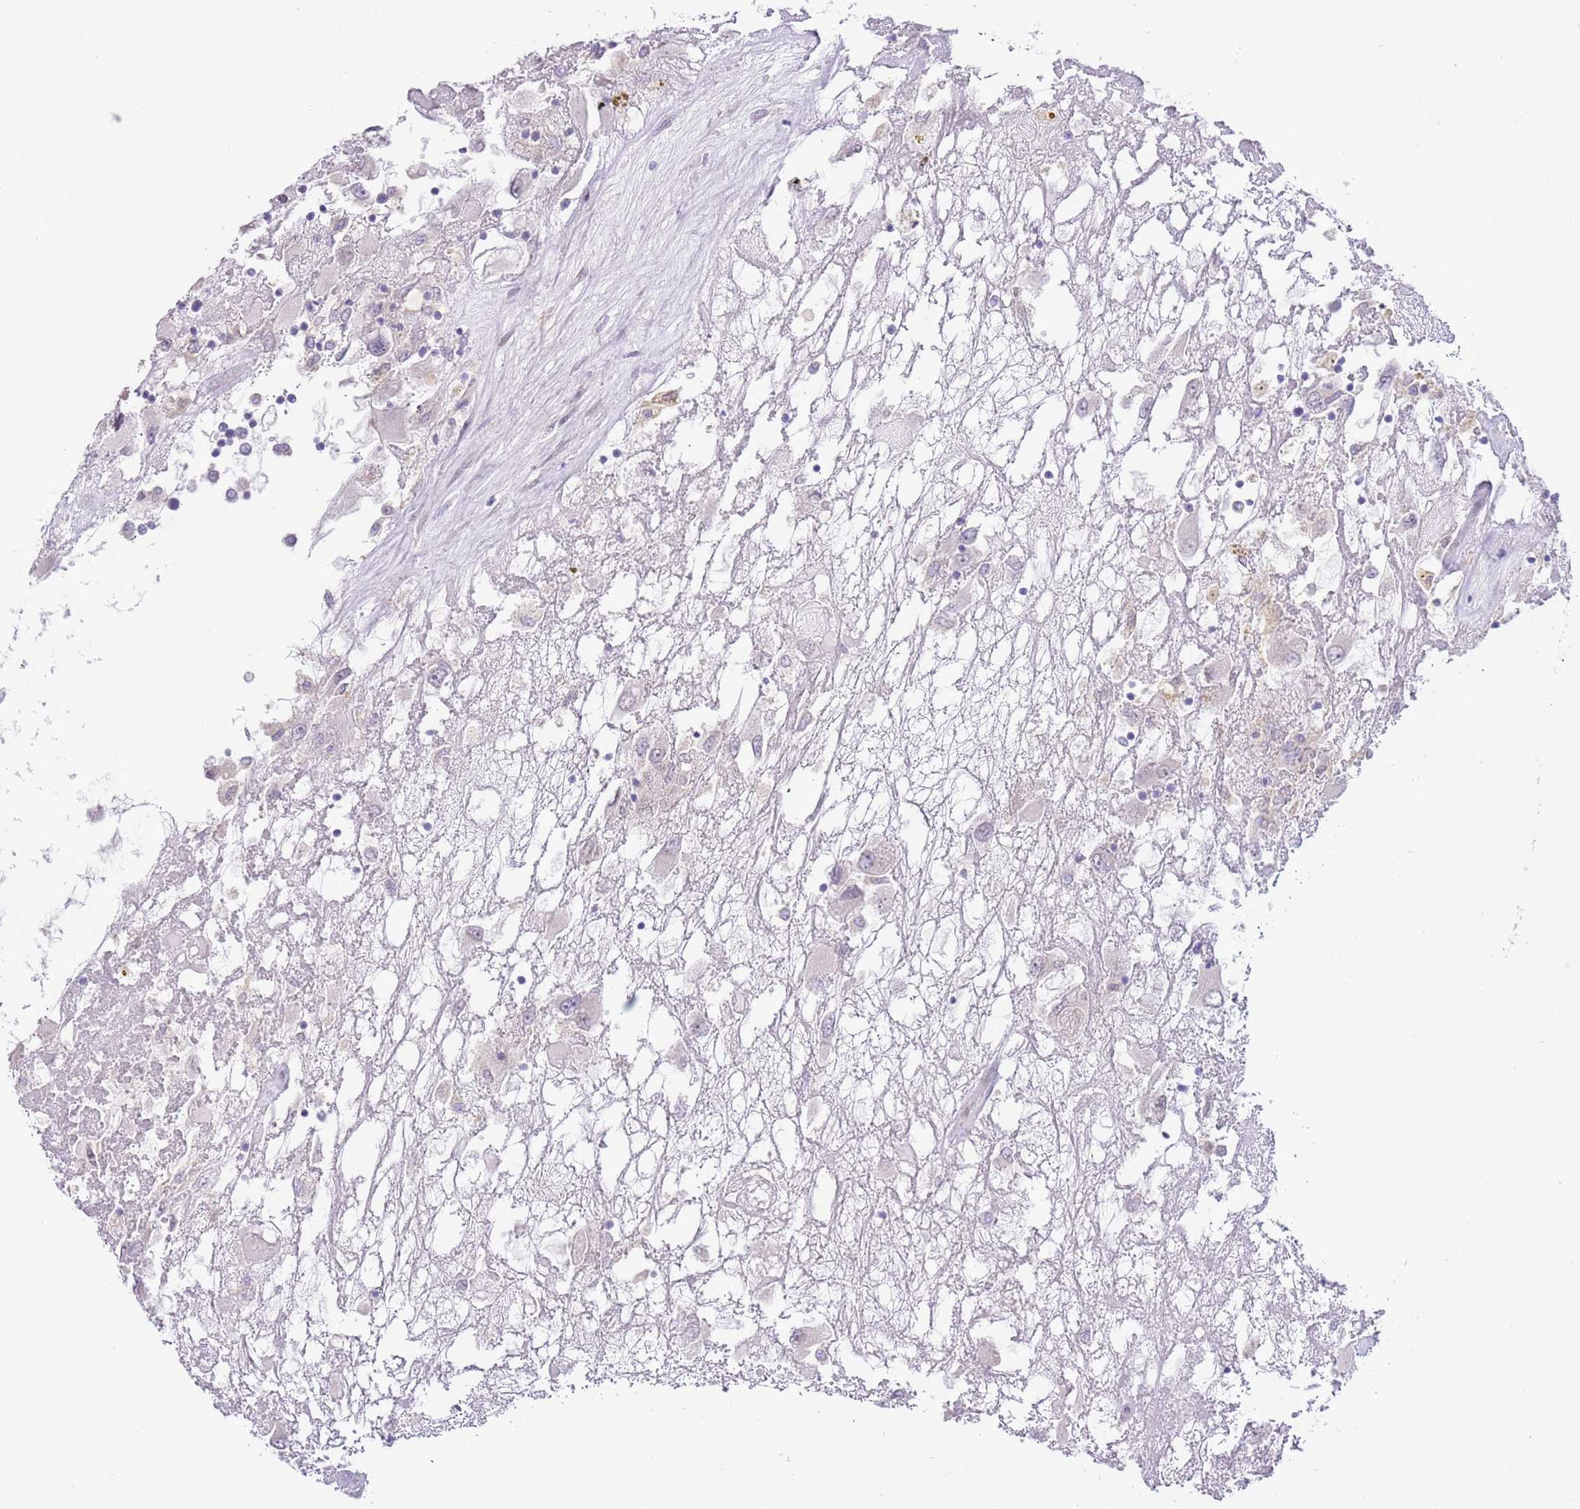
{"staining": {"intensity": "negative", "quantity": "none", "location": "none"}, "tissue": "renal cancer", "cell_type": "Tumor cells", "image_type": "cancer", "snomed": [{"axis": "morphology", "description": "Adenocarcinoma, NOS"}, {"axis": "topography", "description": "Kidney"}], "caption": "Tumor cells show no significant expression in renal cancer (adenocarcinoma).", "gene": "CCND2", "patient": {"sex": "female", "age": 52}}